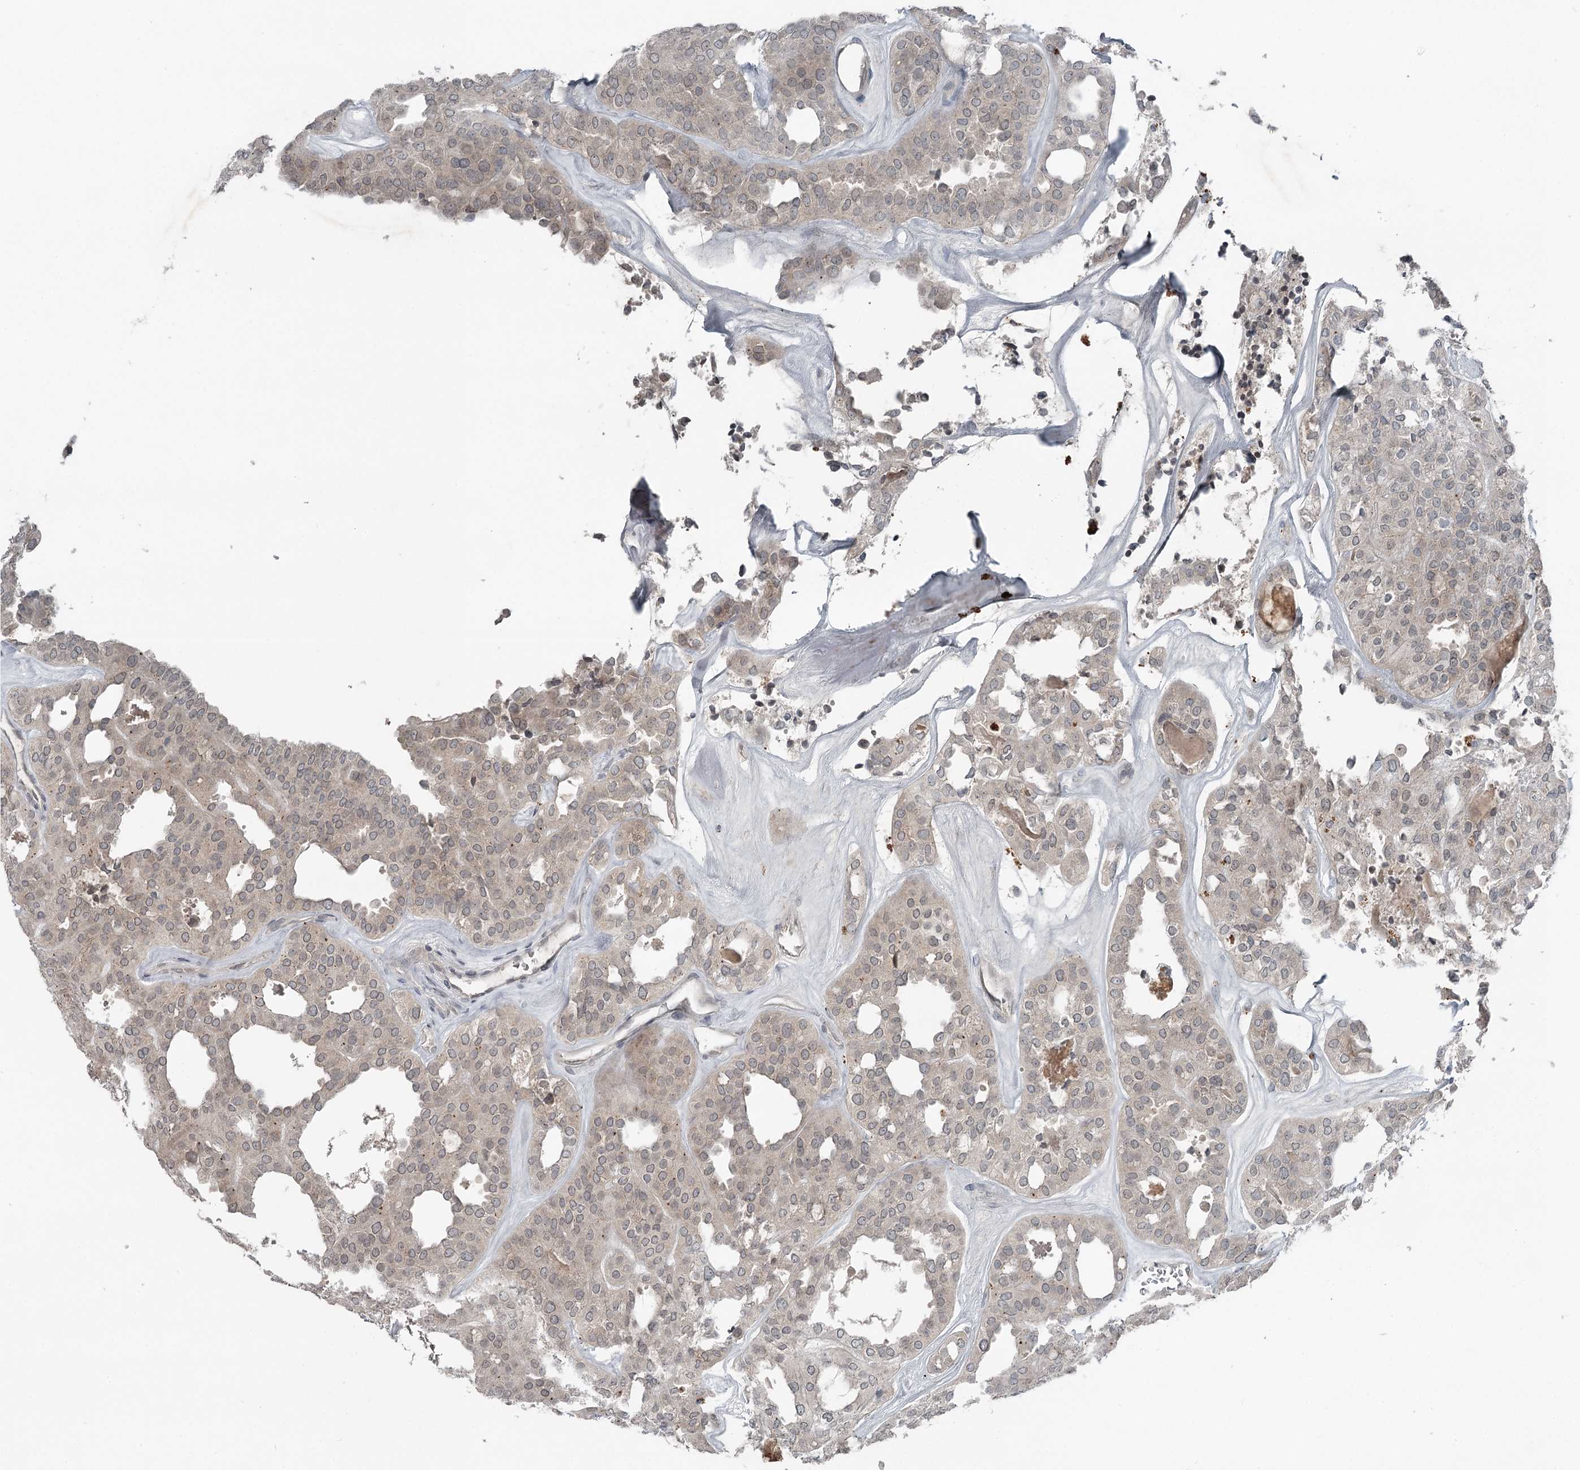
{"staining": {"intensity": "negative", "quantity": "none", "location": "none"}, "tissue": "thyroid cancer", "cell_type": "Tumor cells", "image_type": "cancer", "snomed": [{"axis": "morphology", "description": "Follicular adenoma carcinoma, NOS"}, {"axis": "topography", "description": "Thyroid gland"}], "caption": "An IHC histopathology image of follicular adenoma carcinoma (thyroid) is shown. There is no staining in tumor cells of follicular adenoma carcinoma (thyroid). (Stains: DAB (3,3'-diaminobenzidine) immunohistochemistry (IHC) with hematoxylin counter stain, Microscopy: brightfield microscopy at high magnification).", "gene": "SLC39A8", "patient": {"sex": "male", "age": 75}}